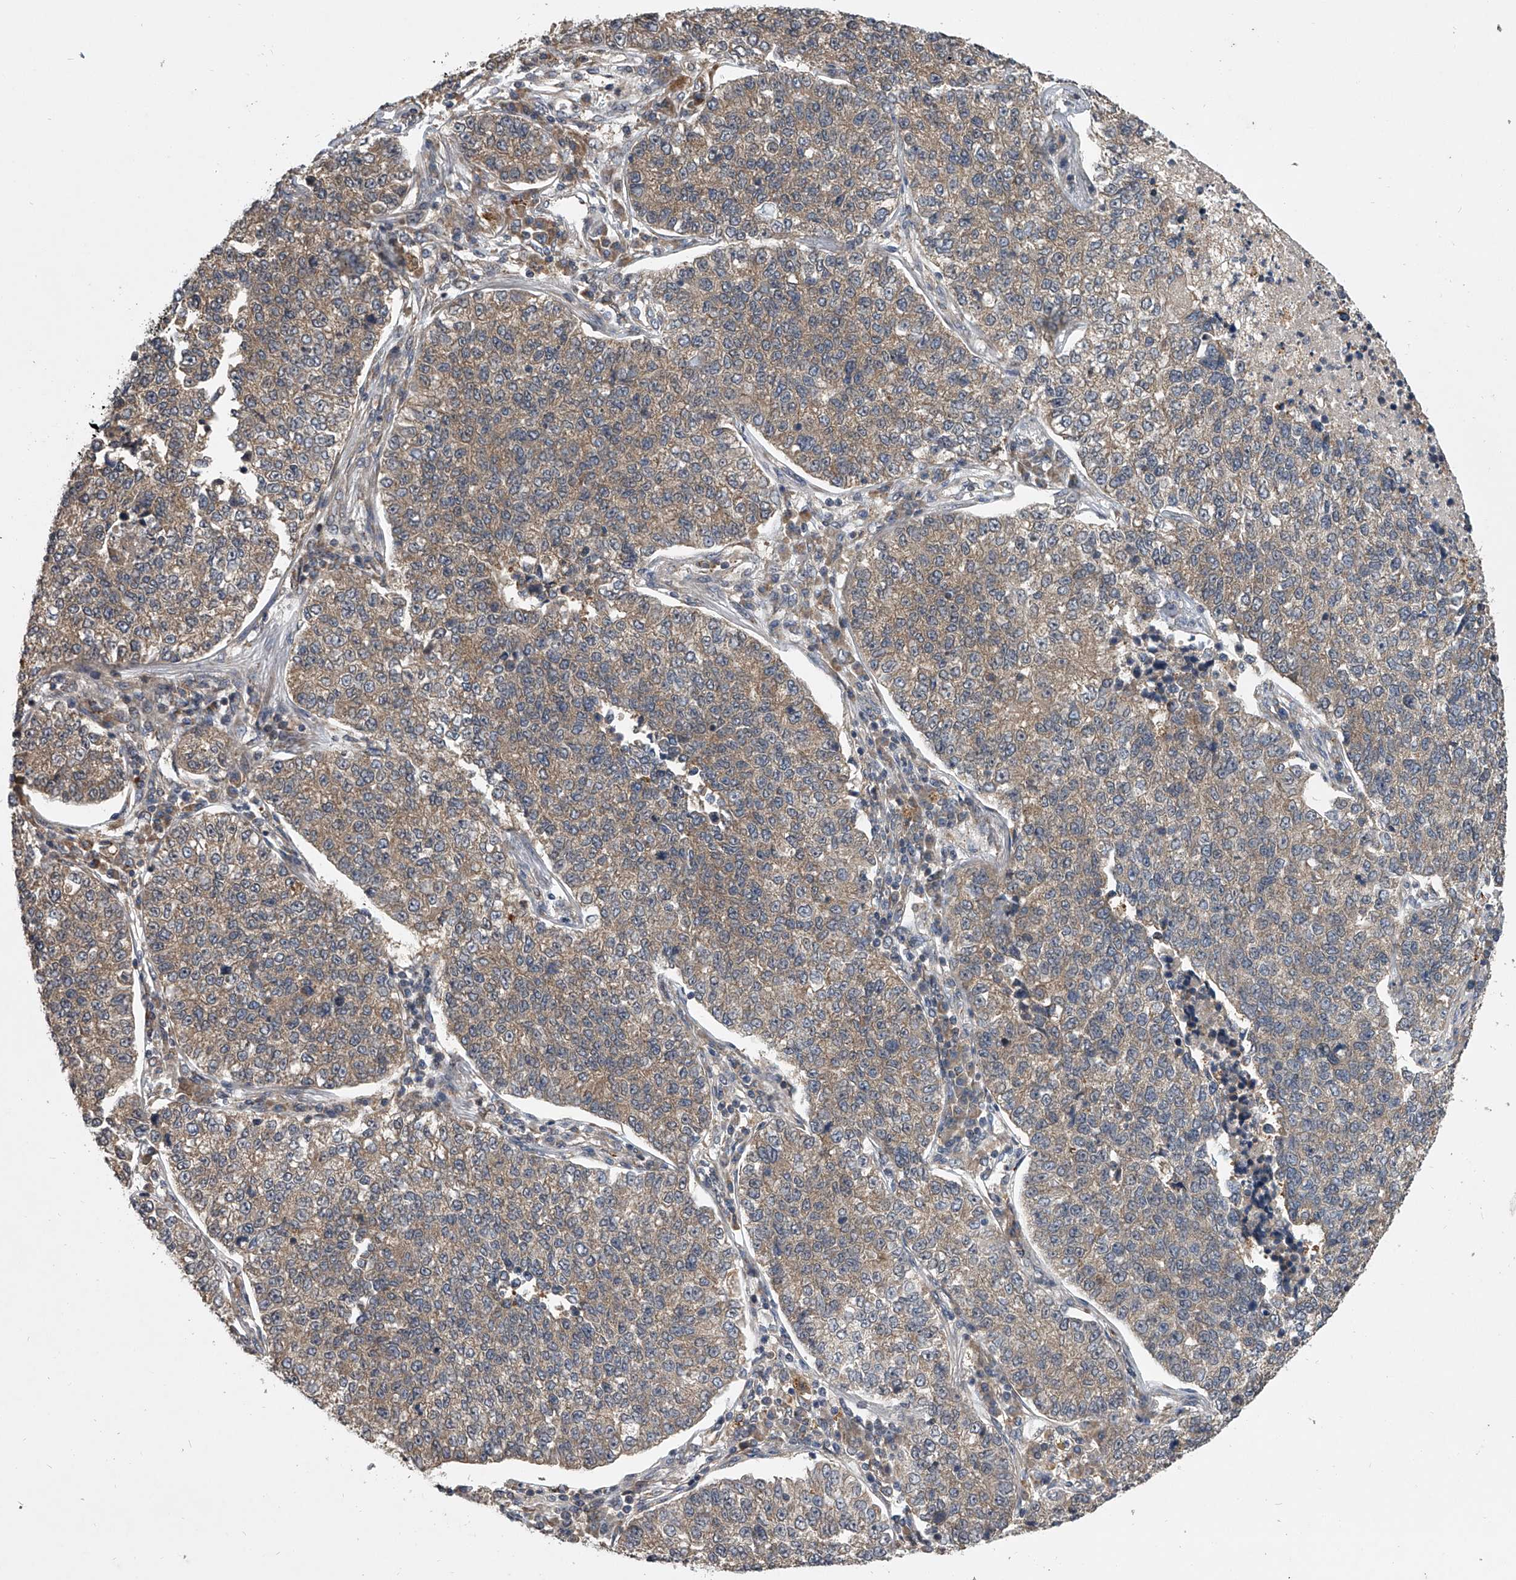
{"staining": {"intensity": "weak", "quantity": ">75%", "location": "cytoplasmic/membranous"}, "tissue": "lung cancer", "cell_type": "Tumor cells", "image_type": "cancer", "snomed": [{"axis": "morphology", "description": "Adenocarcinoma, NOS"}, {"axis": "topography", "description": "Lung"}], "caption": "A histopathology image showing weak cytoplasmic/membranous positivity in about >75% of tumor cells in lung cancer, as visualized by brown immunohistochemical staining.", "gene": "GEMIN8", "patient": {"sex": "male", "age": 49}}